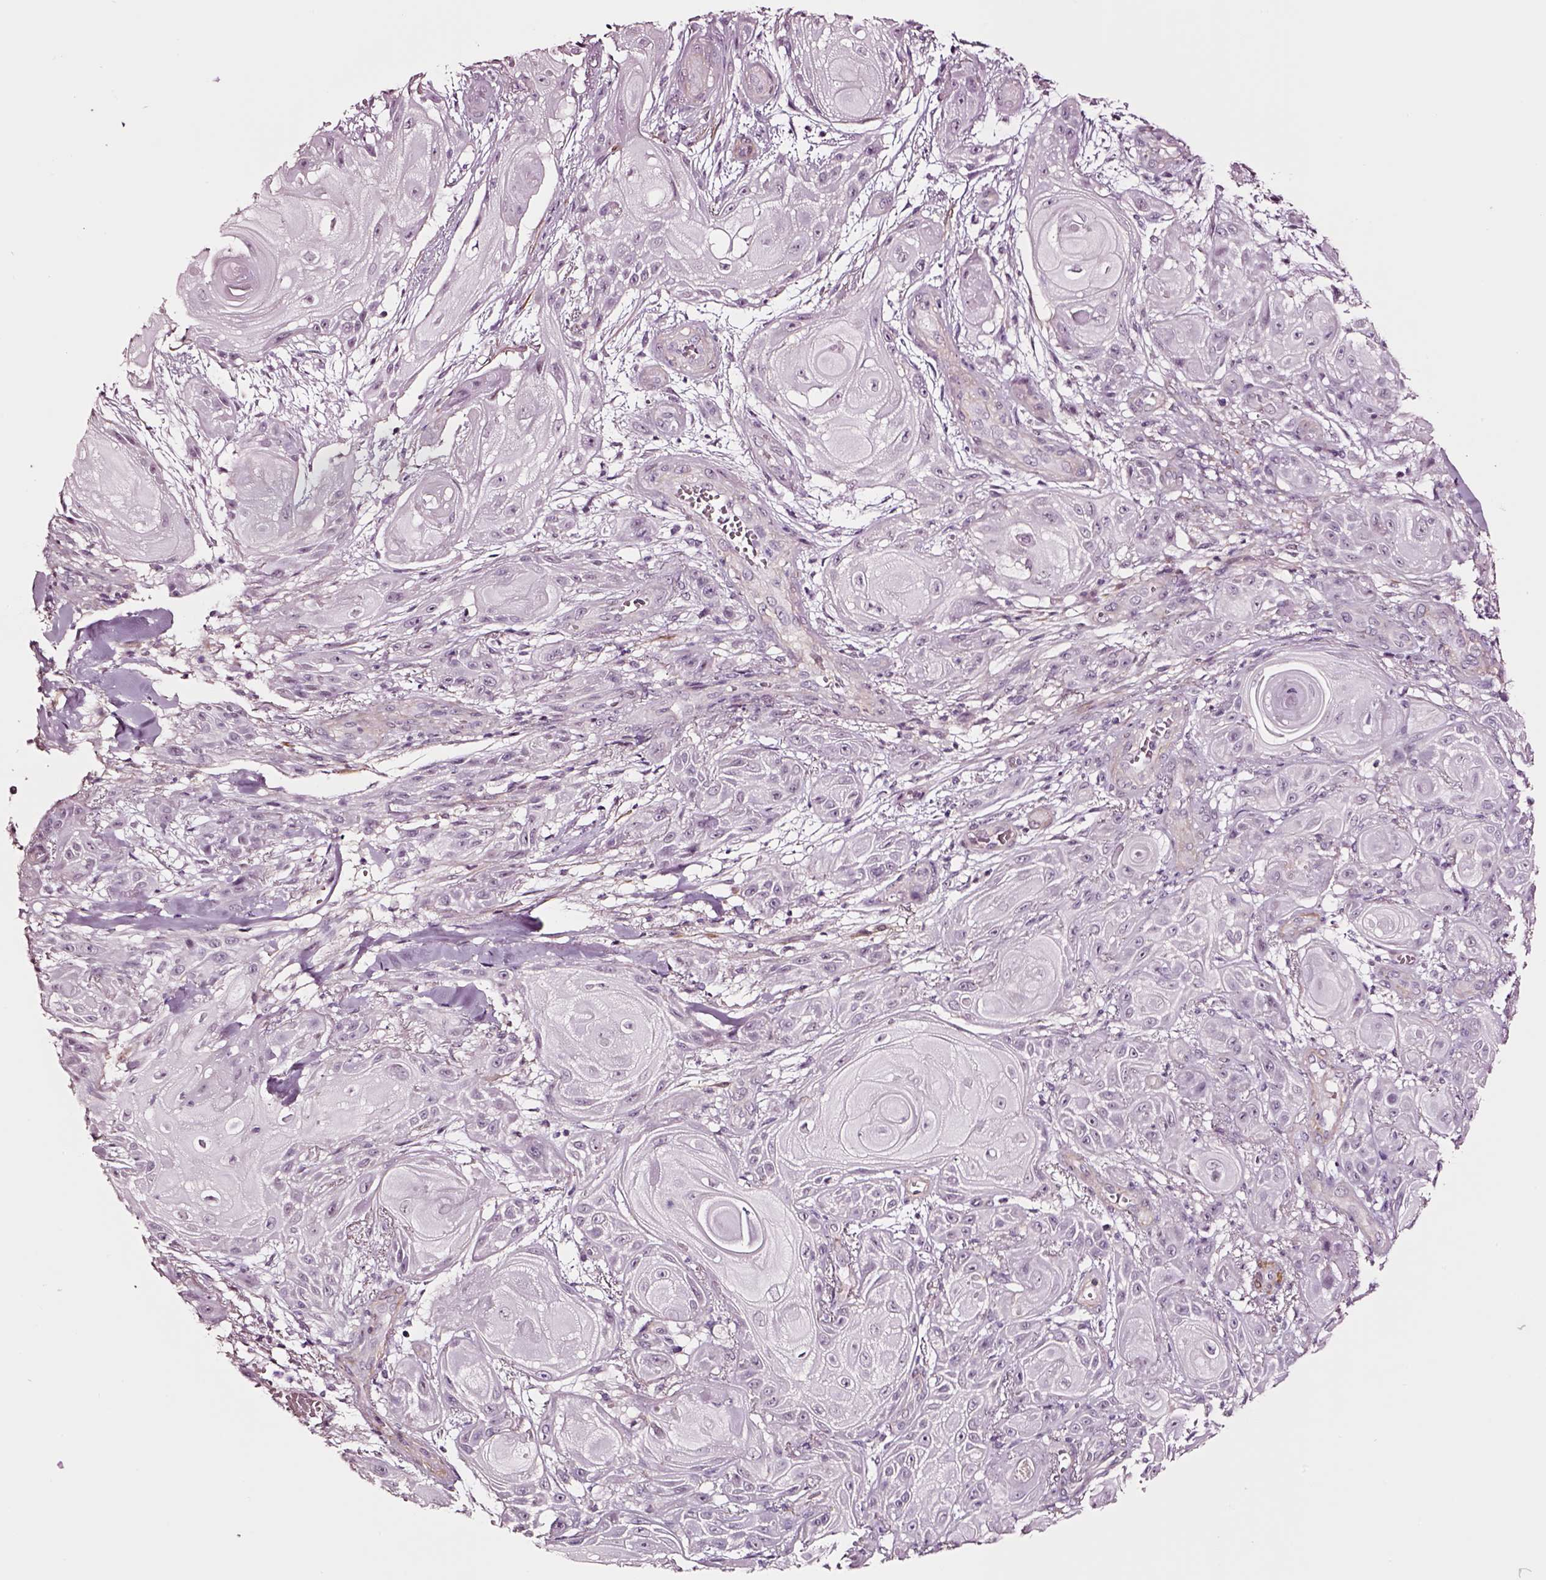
{"staining": {"intensity": "negative", "quantity": "none", "location": "none"}, "tissue": "skin cancer", "cell_type": "Tumor cells", "image_type": "cancer", "snomed": [{"axis": "morphology", "description": "Squamous cell carcinoma, NOS"}, {"axis": "topography", "description": "Skin"}], "caption": "Immunohistochemistry micrograph of skin cancer (squamous cell carcinoma) stained for a protein (brown), which displays no positivity in tumor cells.", "gene": "SOX10", "patient": {"sex": "male", "age": 62}}